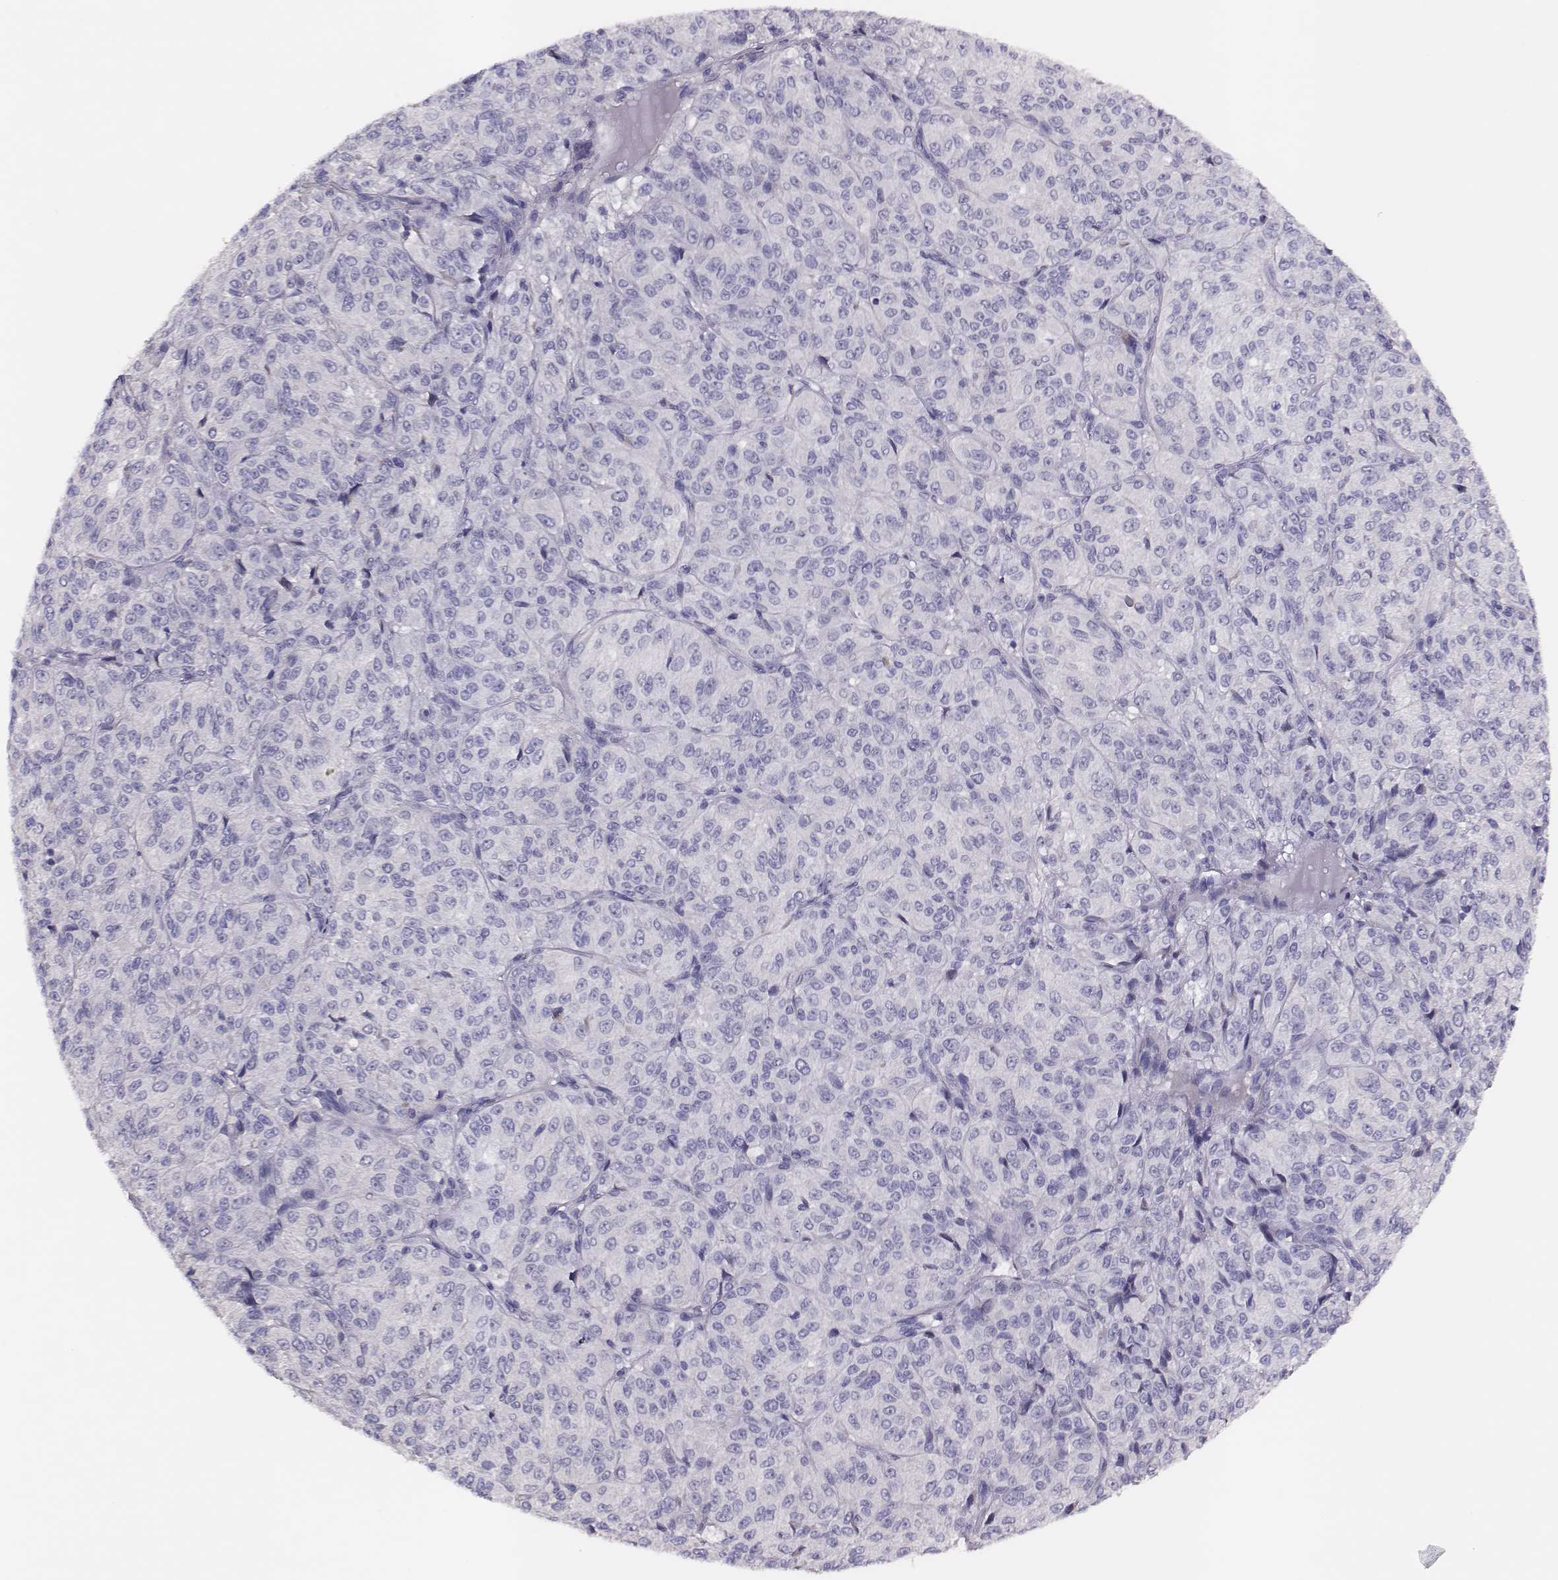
{"staining": {"intensity": "negative", "quantity": "none", "location": "none"}, "tissue": "melanoma", "cell_type": "Tumor cells", "image_type": "cancer", "snomed": [{"axis": "morphology", "description": "Malignant melanoma, Metastatic site"}, {"axis": "topography", "description": "Brain"}], "caption": "A histopathology image of human melanoma is negative for staining in tumor cells.", "gene": "P2RY10", "patient": {"sex": "female", "age": 56}}